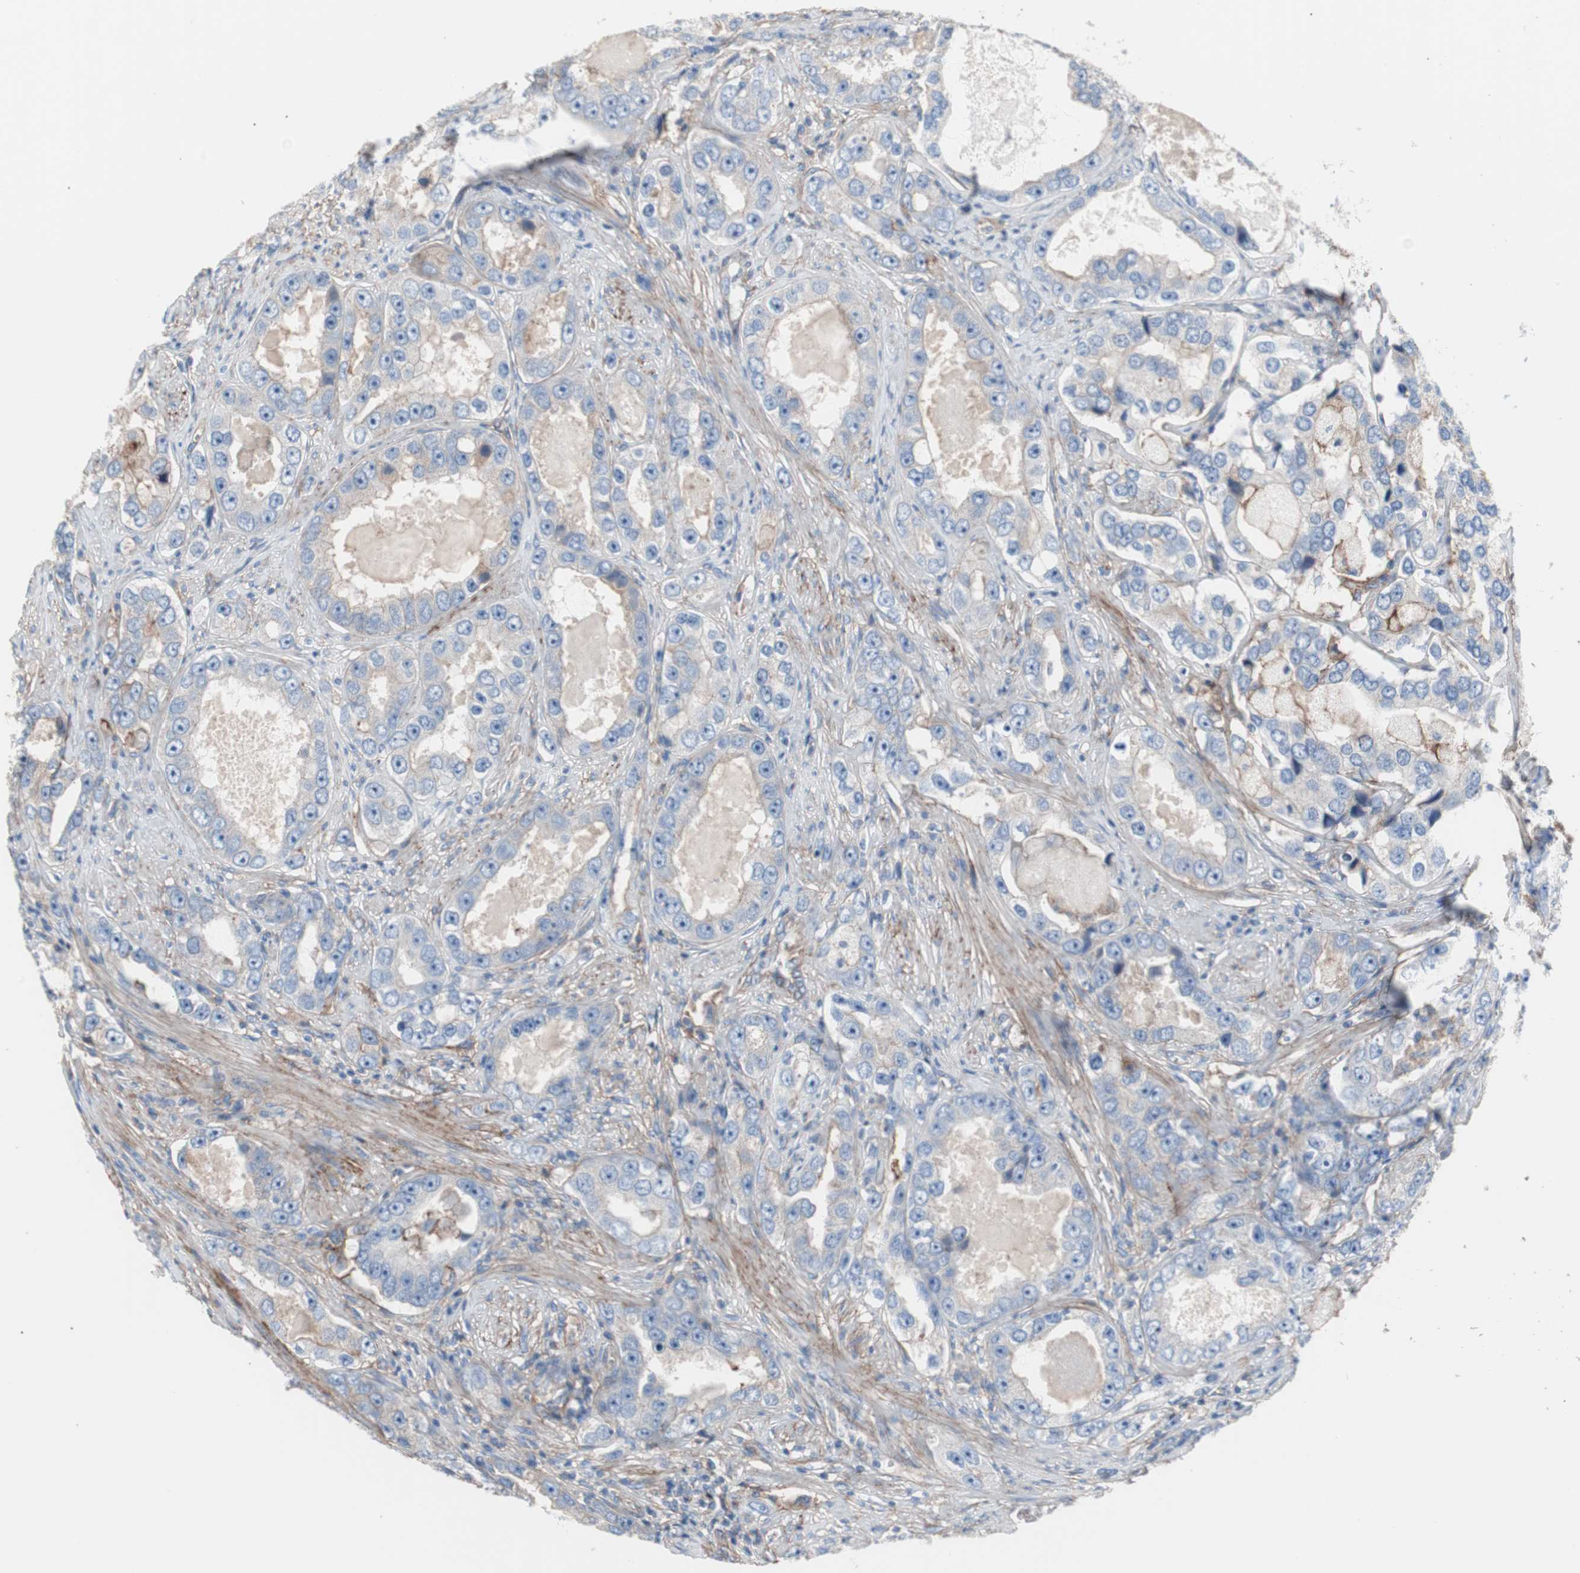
{"staining": {"intensity": "weak", "quantity": "25%-75%", "location": "cytoplasmic/membranous"}, "tissue": "prostate cancer", "cell_type": "Tumor cells", "image_type": "cancer", "snomed": [{"axis": "morphology", "description": "Adenocarcinoma, High grade"}, {"axis": "topography", "description": "Prostate"}], "caption": "Weak cytoplasmic/membranous protein staining is present in approximately 25%-75% of tumor cells in prostate cancer.", "gene": "CD81", "patient": {"sex": "male", "age": 63}}